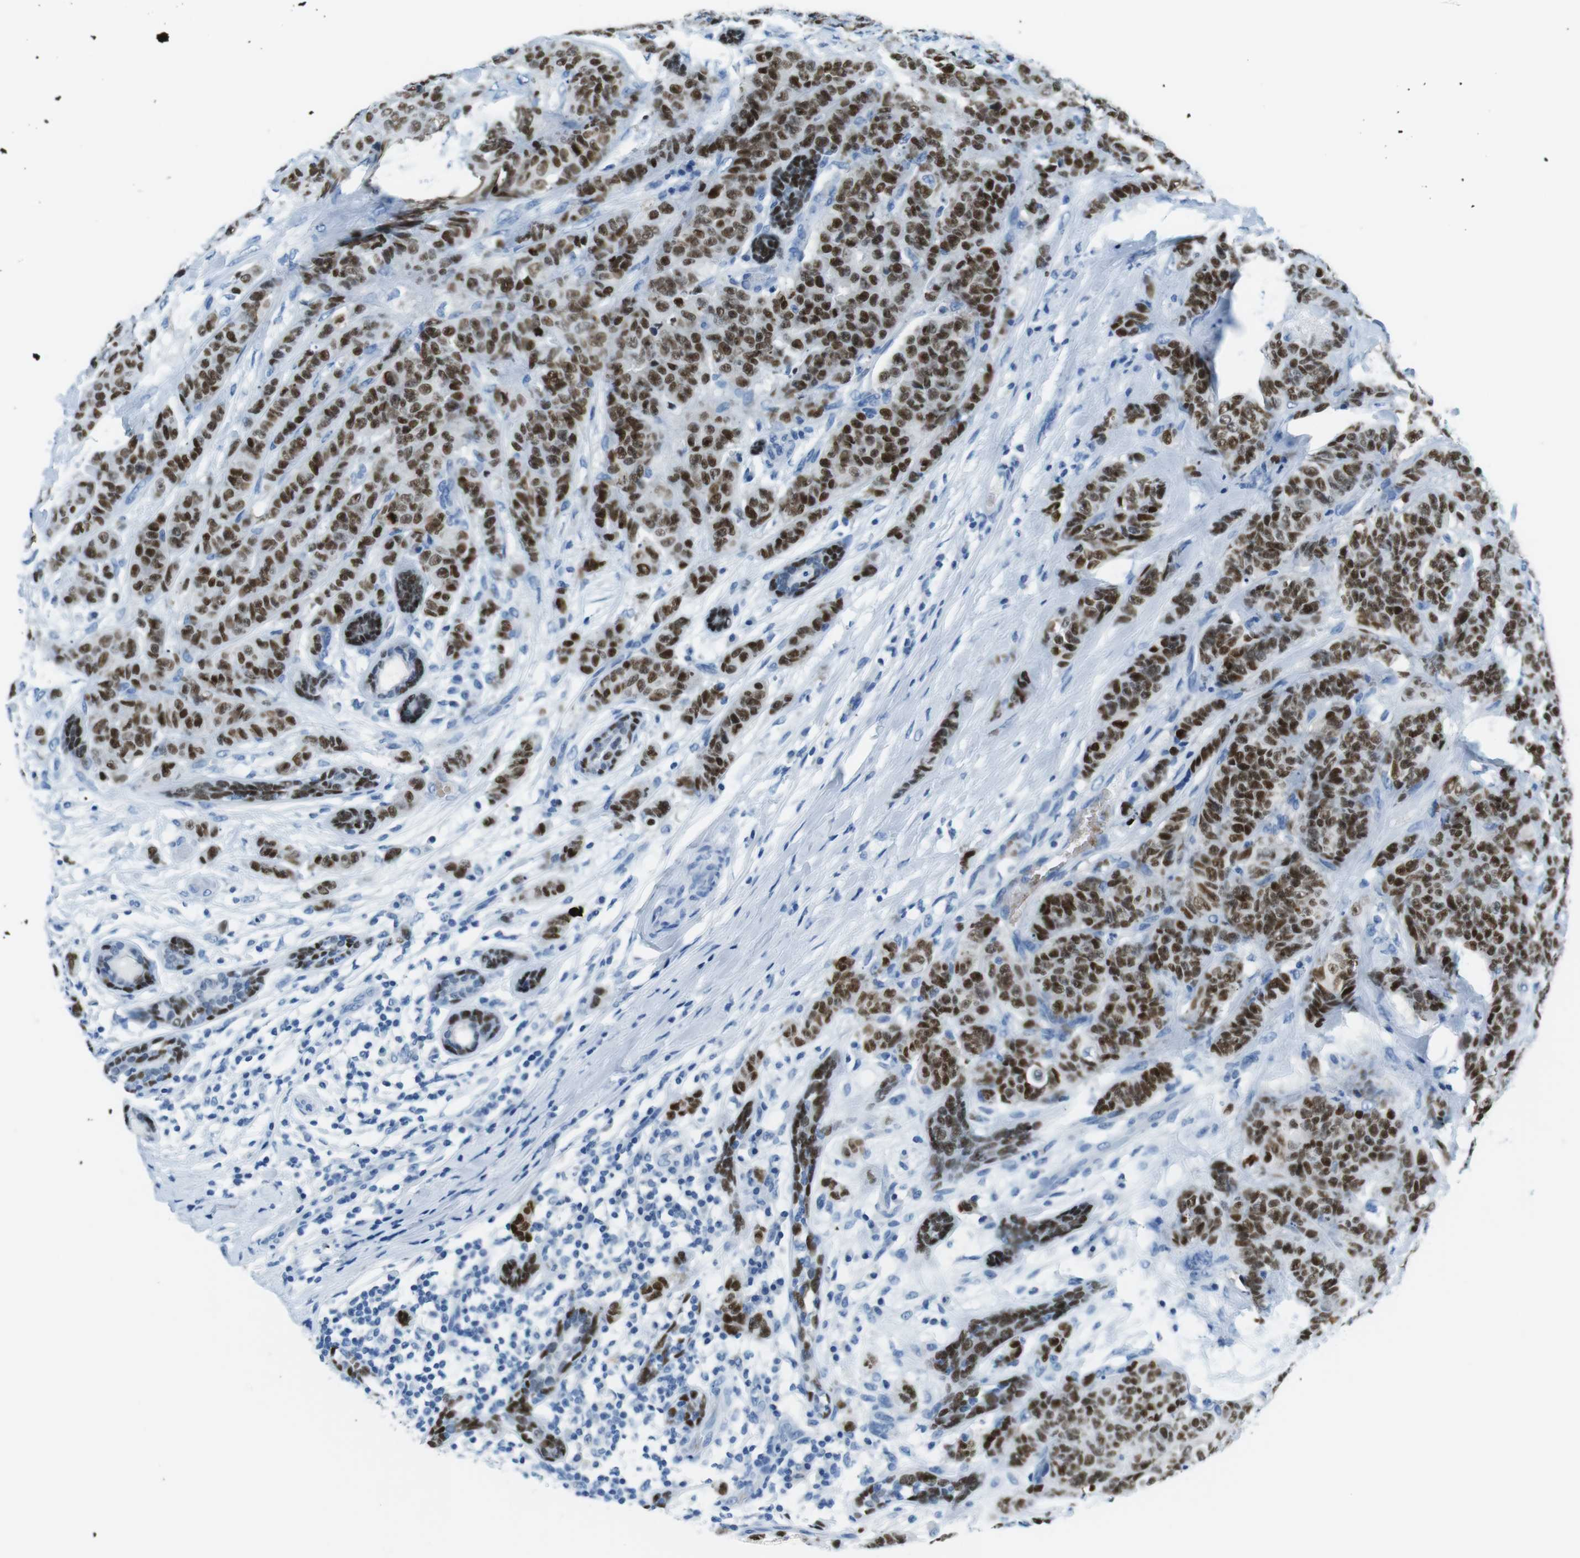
{"staining": {"intensity": "moderate", "quantity": ">75%", "location": "nuclear"}, "tissue": "breast cancer", "cell_type": "Tumor cells", "image_type": "cancer", "snomed": [{"axis": "morphology", "description": "Normal tissue, NOS"}, {"axis": "morphology", "description": "Duct carcinoma"}, {"axis": "topography", "description": "Breast"}], "caption": "Tumor cells reveal medium levels of moderate nuclear positivity in about >75% of cells in human breast intraductal carcinoma. (DAB = brown stain, brightfield microscopy at high magnification).", "gene": "TFAP2C", "patient": {"sex": "female", "age": 40}}